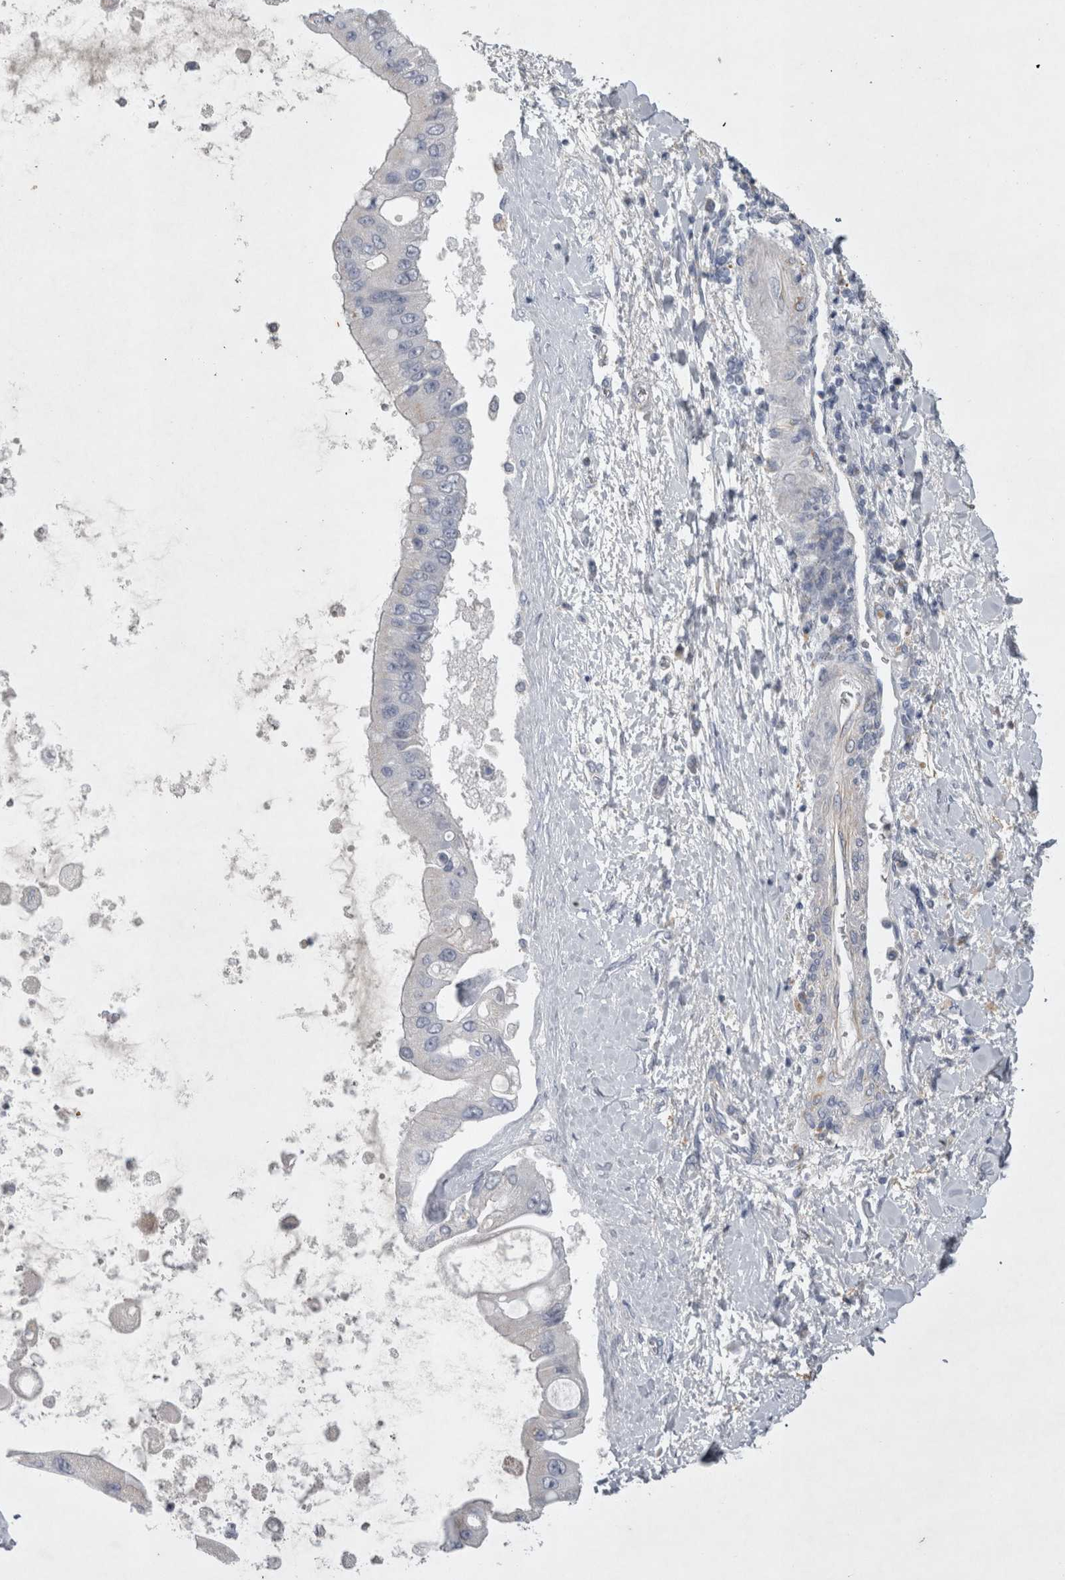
{"staining": {"intensity": "negative", "quantity": "none", "location": "none"}, "tissue": "liver cancer", "cell_type": "Tumor cells", "image_type": "cancer", "snomed": [{"axis": "morphology", "description": "Cholangiocarcinoma"}, {"axis": "topography", "description": "Liver"}], "caption": "A photomicrograph of liver cholangiocarcinoma stained for a protein displays no brown staining in tumor cells.", "gene": "STRADB", "patient": {"sex": "male", "age": 50}}